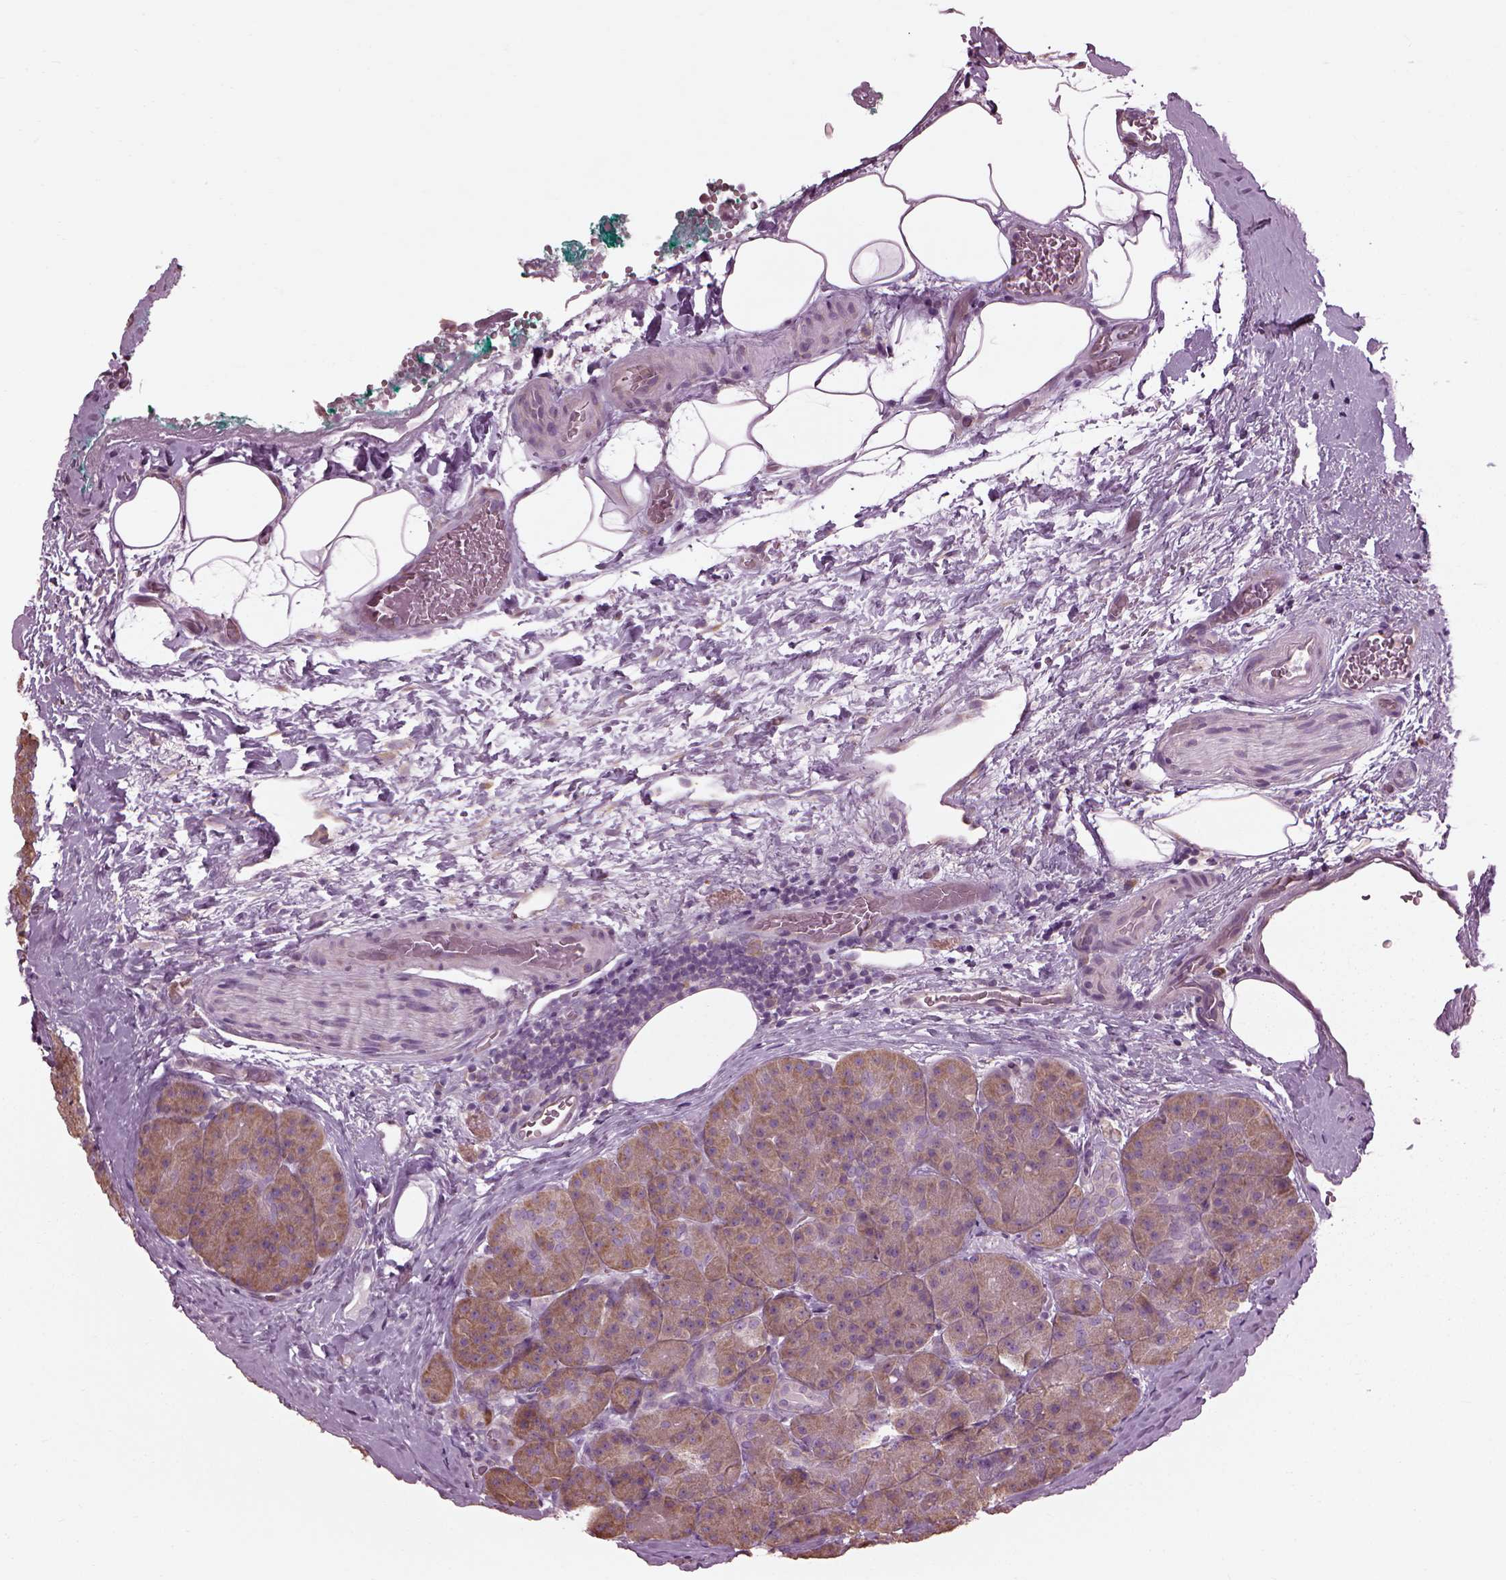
{"staining": {"intensity": "moderate", "quantity": ">75%", "location": "cytoplasmic/membranous"}, "tissue": "pancreas", "cell_type": "Exocrine glandular cells", "image_type": "normal", "snomed": [{"axis": "morphology", "description": "Normal tissue, NOS"}, {"axis": "topography", "description": "Pancreas"}], "caption": "Immunohistochemical staining of benign human pancreas demonstrates medium levels of moderate cytoplasmic/membranous staining in about >75% of exocrine glandular cells.", "gene": "CABP5", "patient": {"sex": "male", "age": 57}}